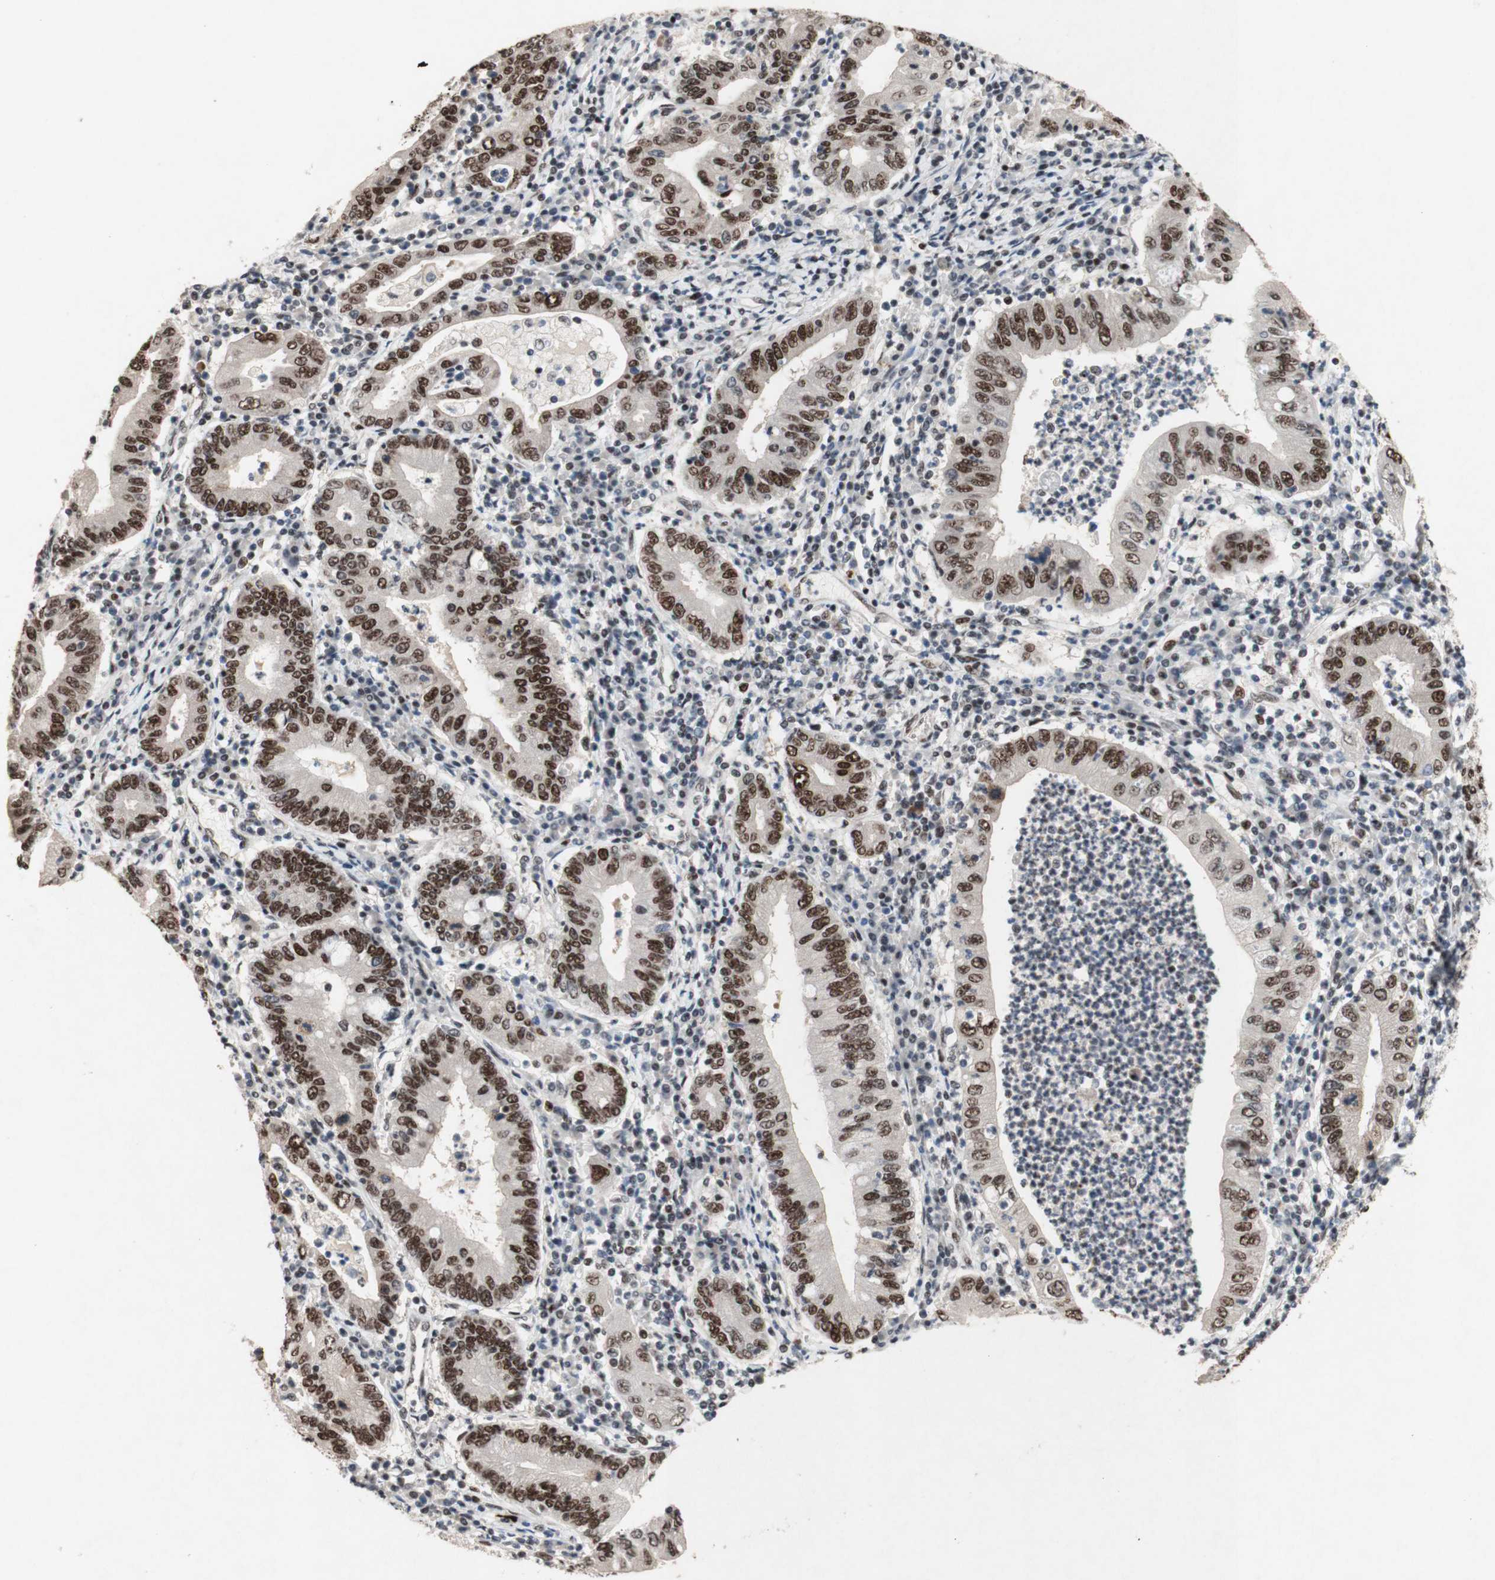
{"staining": {"intensity": "strong", "quantity": ">75%", "location": "nuclear"}, "tissue": "stomach cancer", "cell_type": "Tumor cells", "image_type": "cancer", "snomed": [{"axis": "morphology", "description": "Normal tissue, NOS"}, {"axis": "morphology", "description": "Adenocarcinoma, NOS"}, {"axis": "topography", "description": "Esophagus"}, {"axis": "topography", "description": "Stomach, upper"}, {"axis": "topography", "description": "Peripheral nerve tissue"}], "caption": "This is an image of immunohistochemistry (IHC) staining of stomach cancer (adenocarcinoma), which shows strong staining in the nuclear of tumor cells.", "gene": "TLE1", "patient": {"sex": "male", "age": 62}}